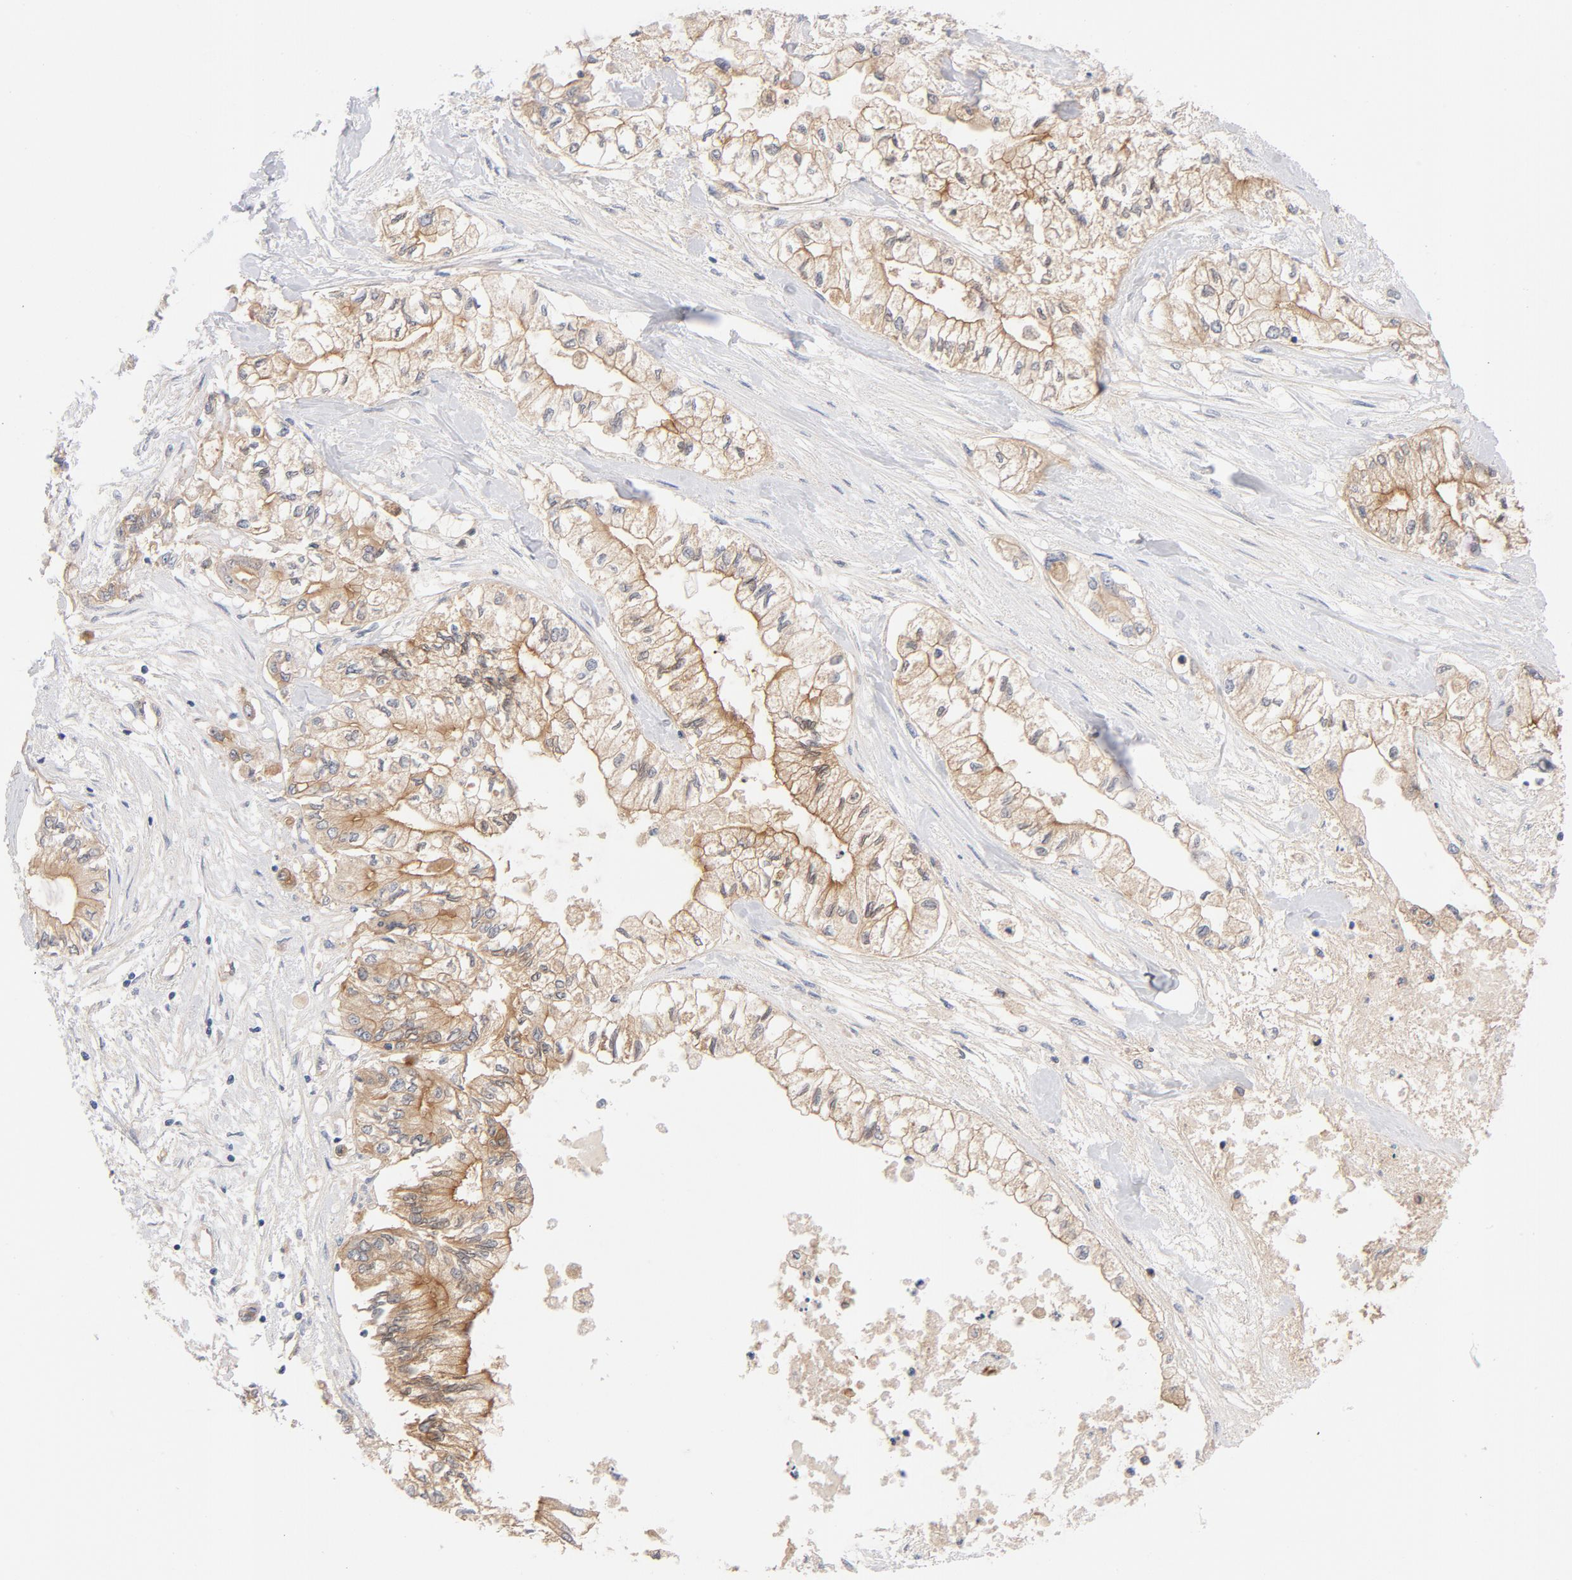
{"staining": {"intensity": "weak", "quantity": ">75%", "location": "cytoplasmic/membranous"}, "tissue": "pancreatic cancer", "cell_type": "Tumor cells", "image_type": "cancer", "snomed": [{"axis": "morphology", "description": "Adenocarcinoma, NOS"}, {"axis": "topography", "description": "Pancreas"}], "caption": "Protein expression analysis of human adenocarcinoma (pancreatic) reveals weak cytoplasmic/membranous positivity in about >75% of tumor cells.", "gene": "SRC", "patient": {"sex": "male", "age": 79}}